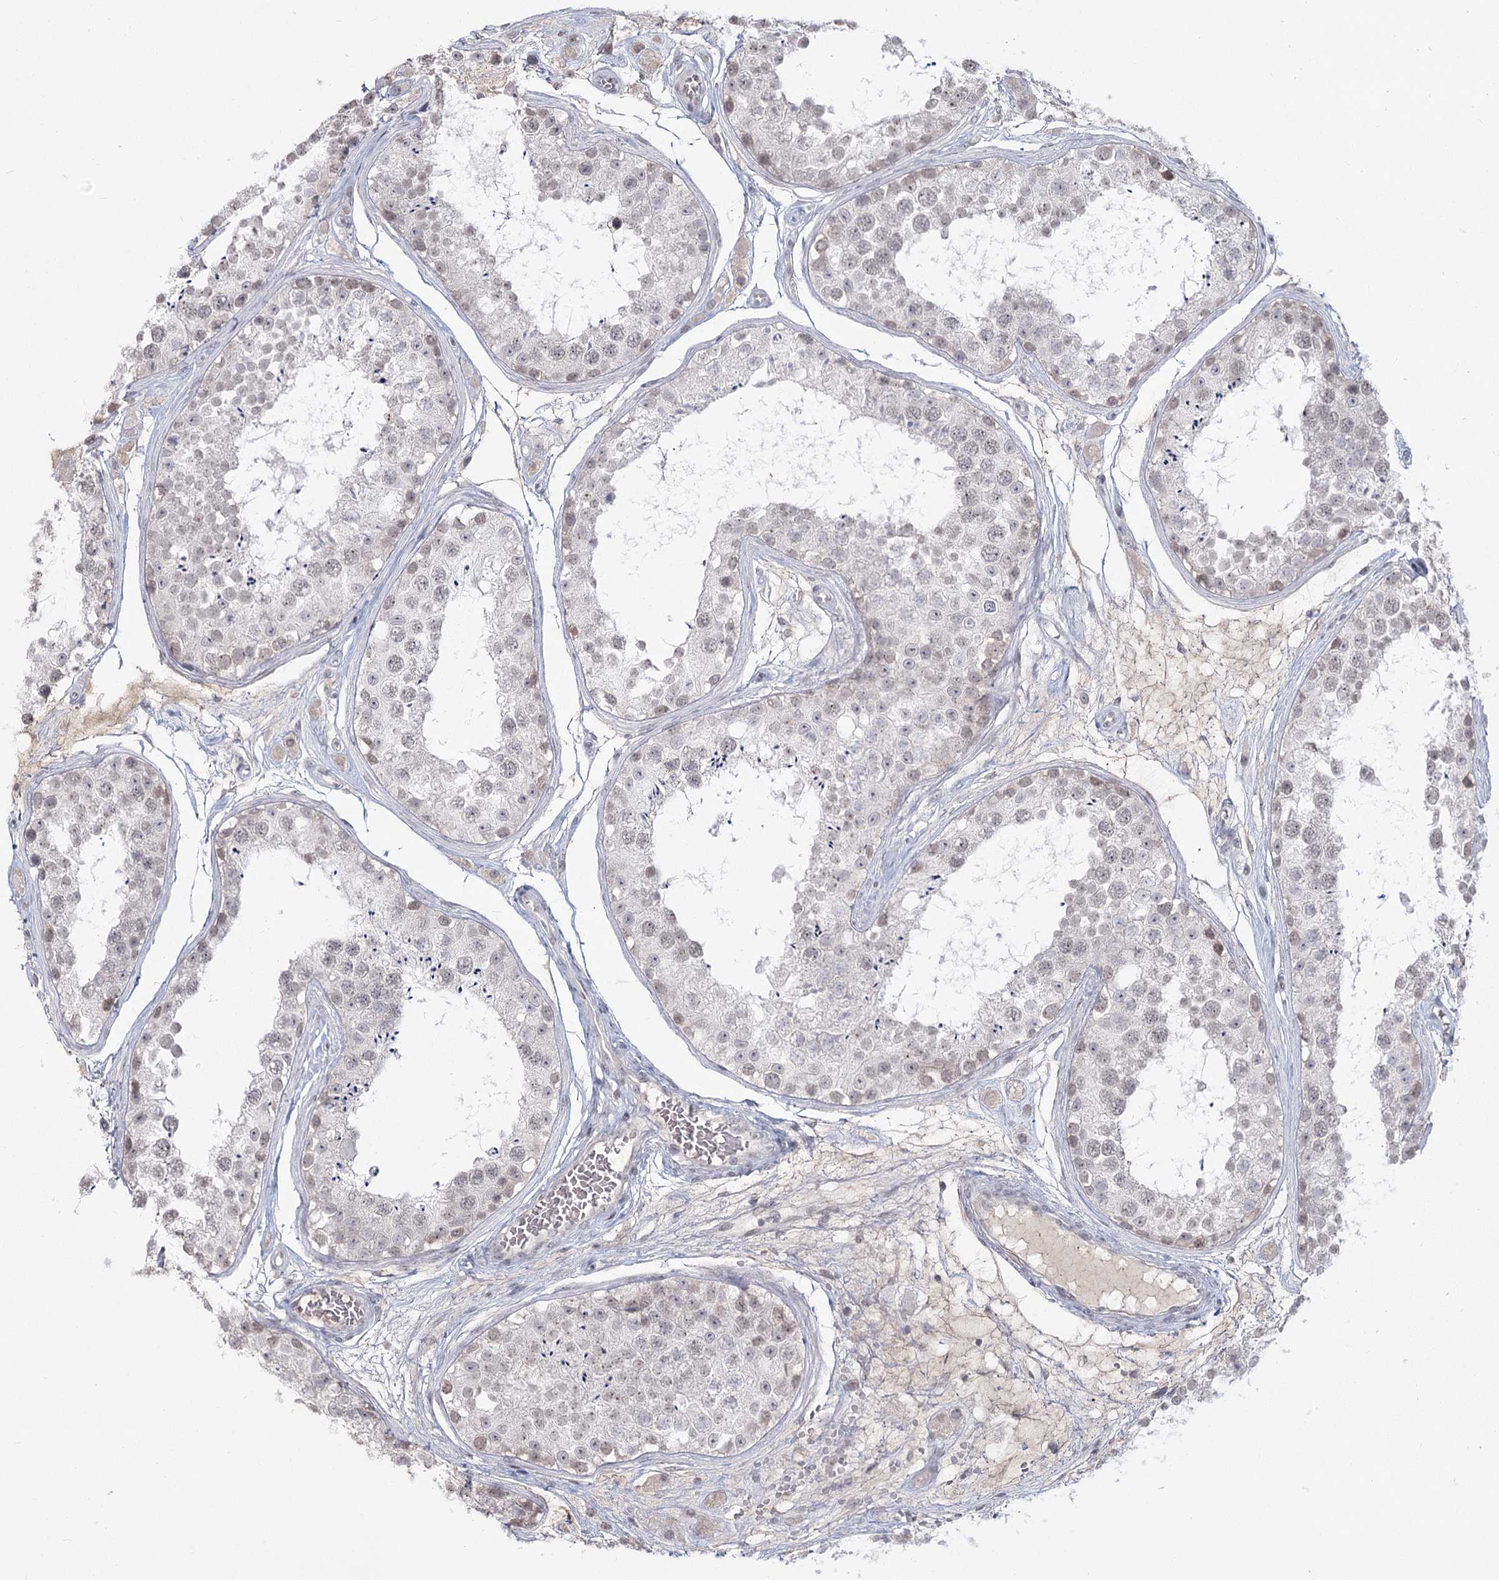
{"staining": {"intensity": "weak", "quantity": "<25%", "location": "nuclear"}, "tissue": "testis", "cell_type": "Cells in seminiferous ducts", "image_type": "normal", "snomed": [{"axis": "morphology", "description": "Normal tissue, NOS"}, {"axis": "topography", "description": "Testis"}], "caption": "A high-resolution histopathology image shows IHC staining of benign testis, which exhibits no significant expression in cells in seminiferous ducts.", "gene": "LY6G5C", "patient": {"sex": "male", "age": 25}}